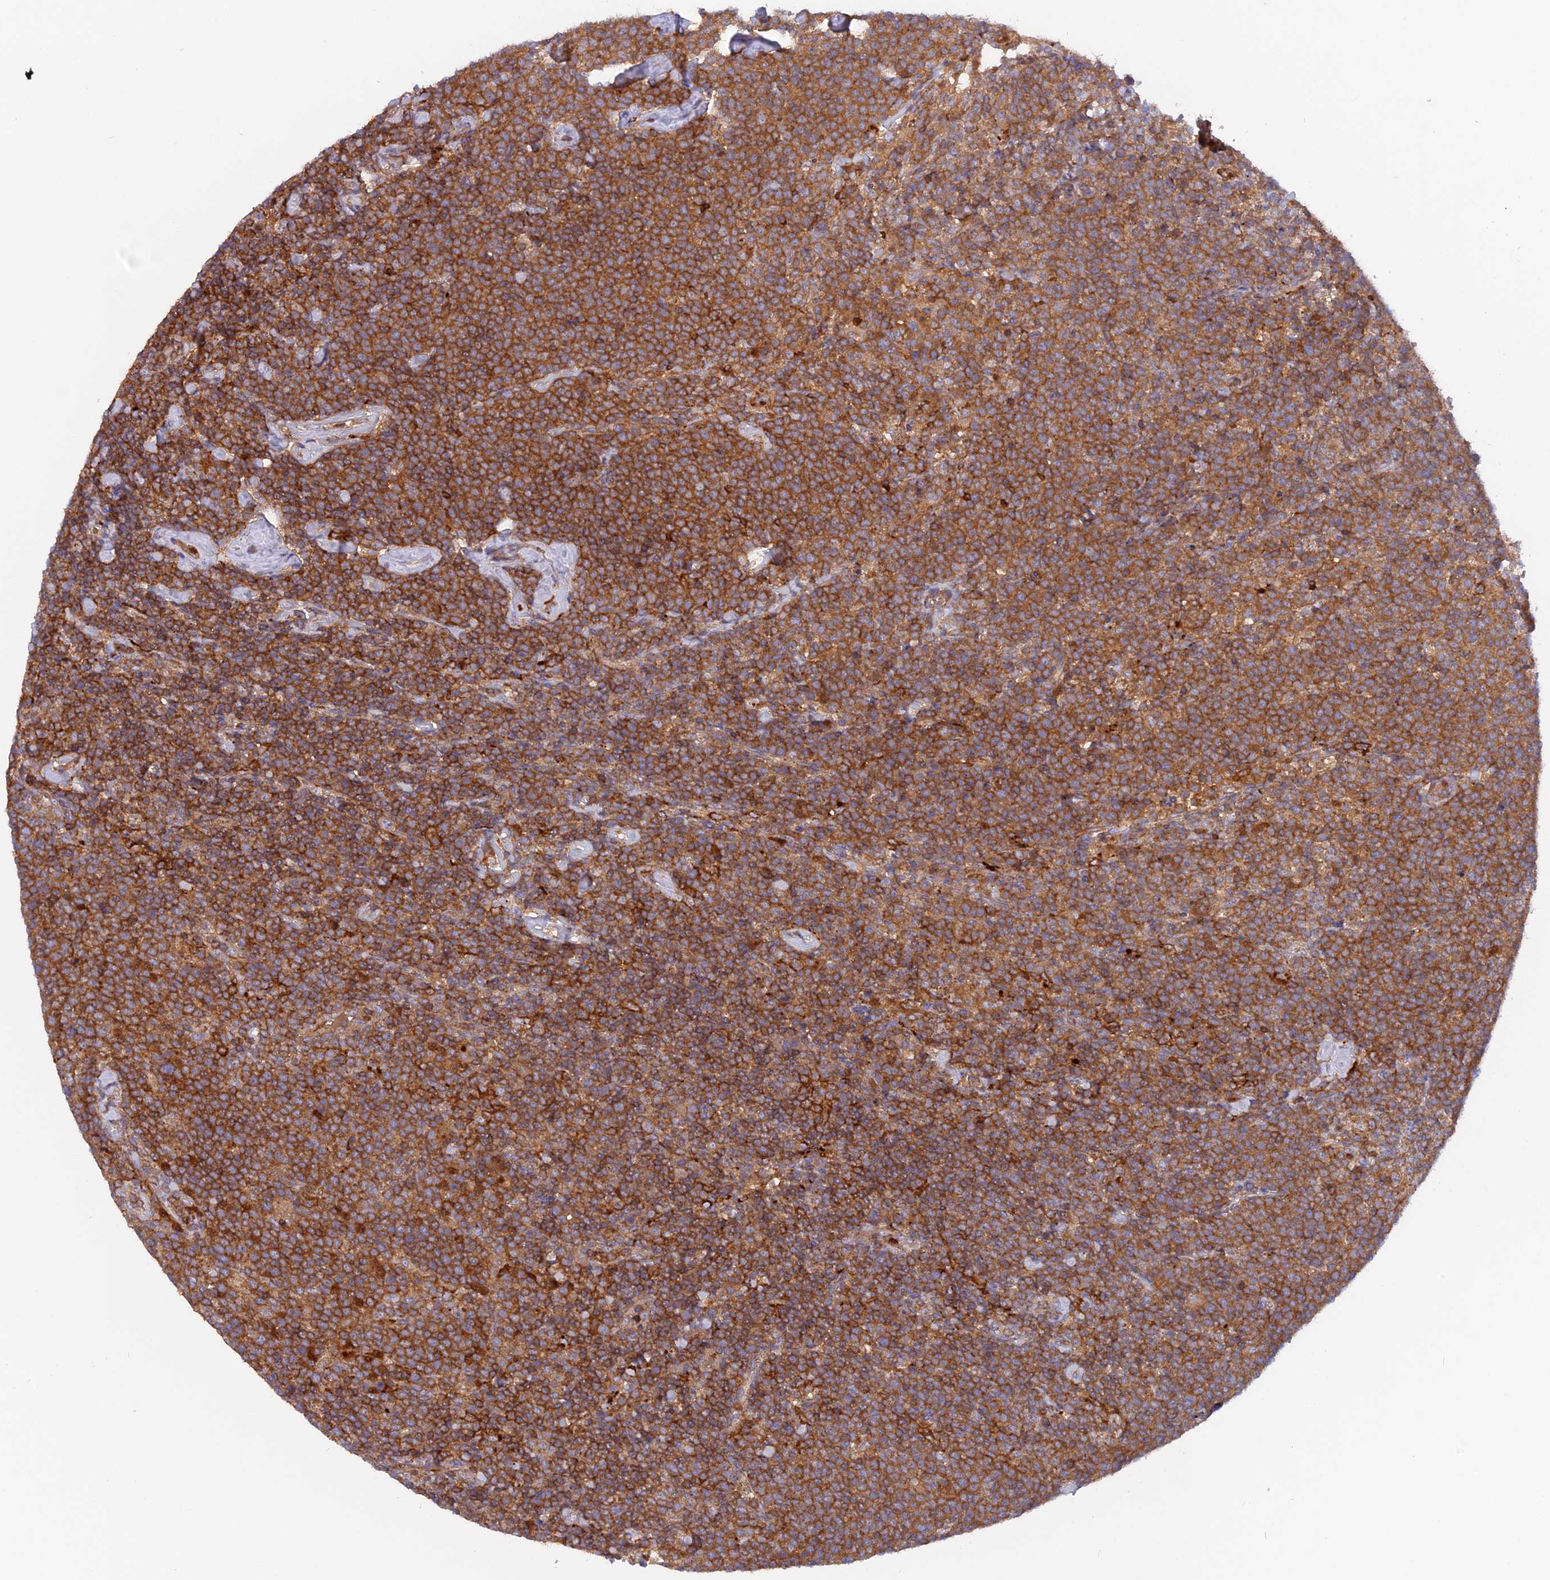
{"staining": {"intensity": "strong", "quantity": ">75%", "location": "cytoplasmic/membranous"}, "tissue": "lymphoma", "cell_type": "Tumor cells", "image_type": "cancer", "snomed": [{"axis": "morphology", "description": "Malignant lymphoma, non-Hodgkin's type, High grade"}, {"axis": "topography", "description": "Lymph node"}], "caption": "This is a micrograph of immunohistochemistry staining of lymphoma, which shows strong positivity in the cytoplasmic/membranous of tumor cells.", "gene": "CPNE7", "patient": {"sex": "male", "age": 61}}